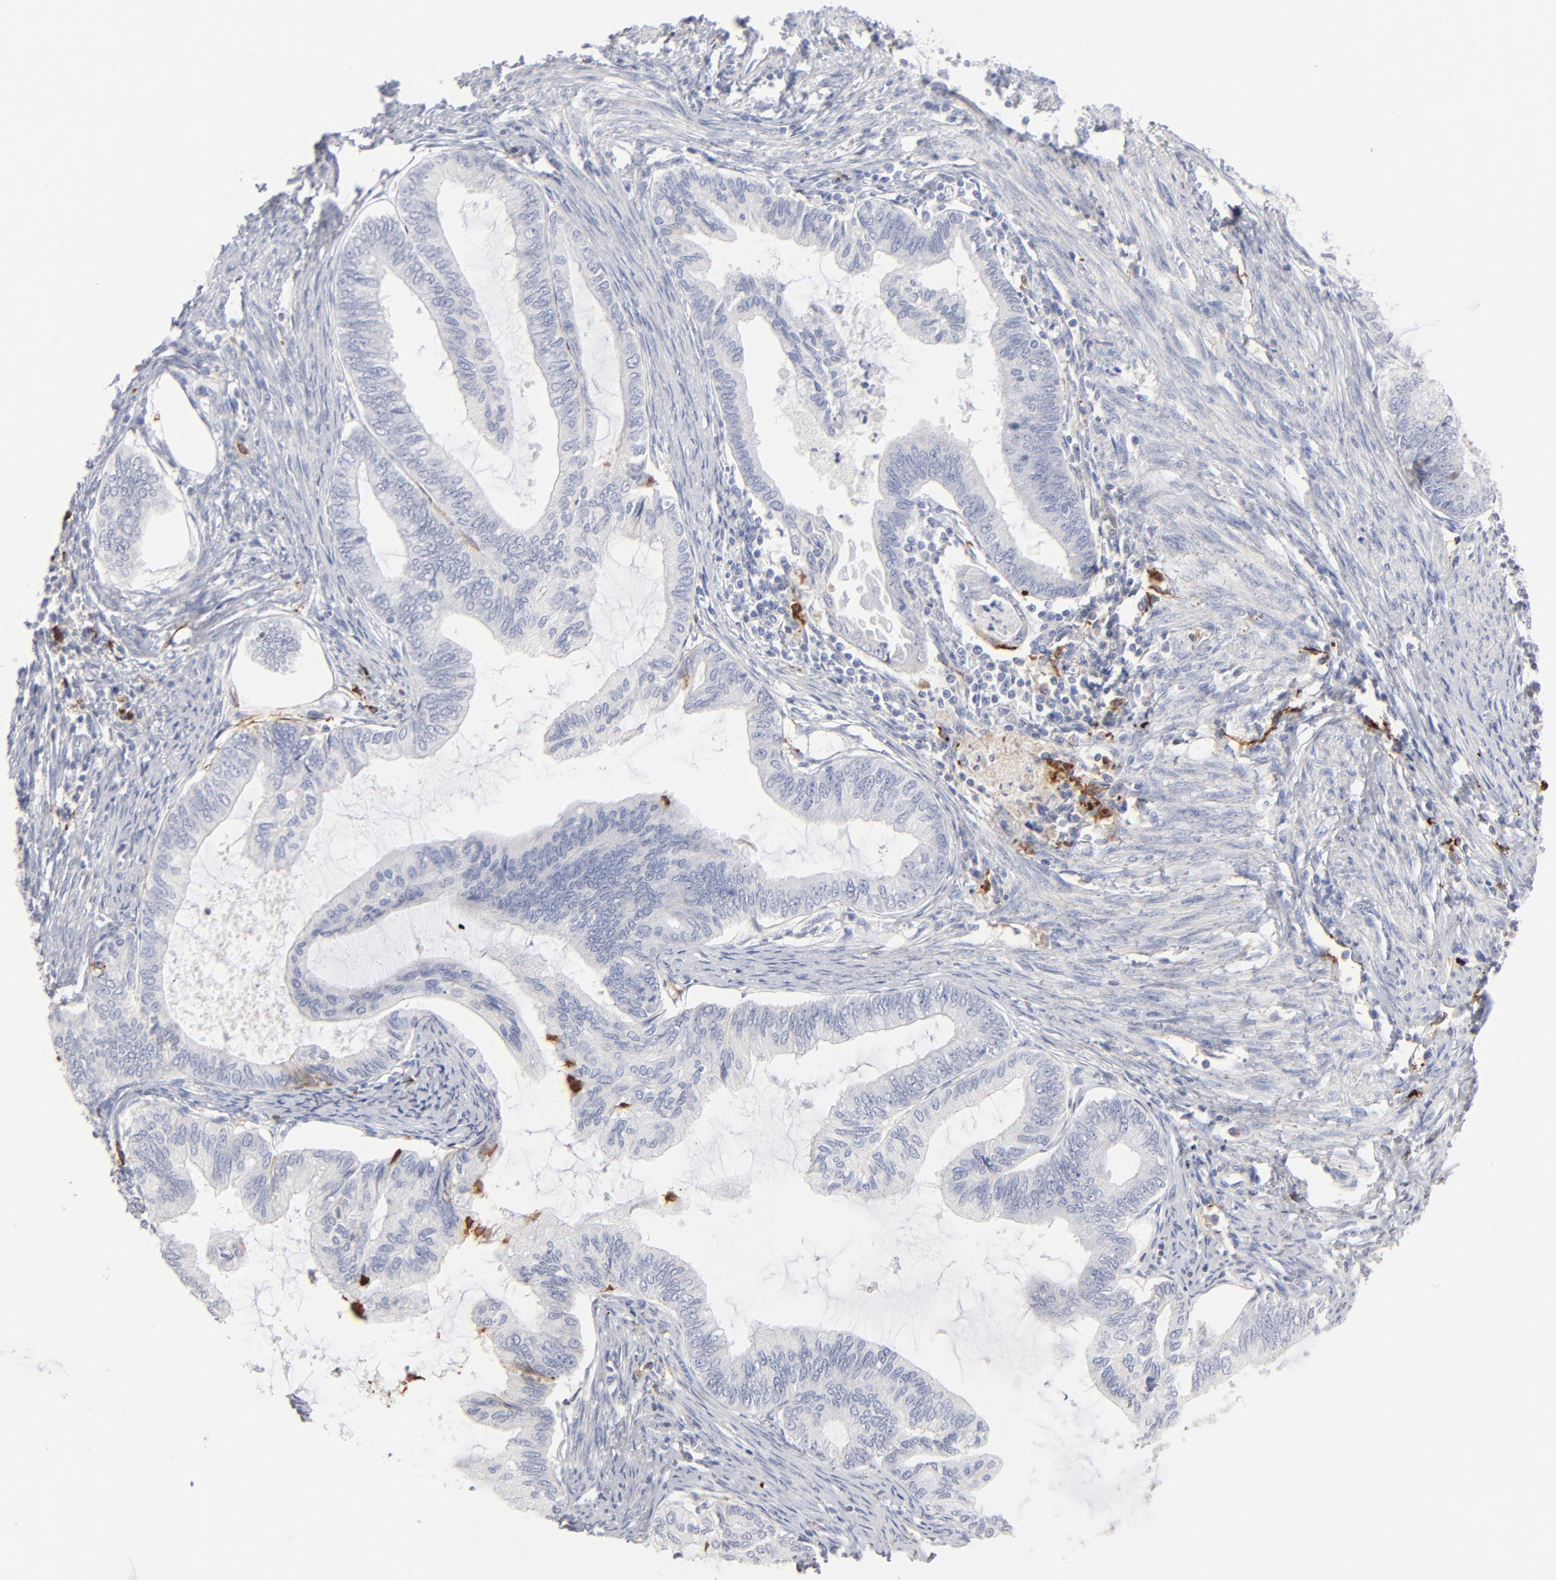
{"staining": {"intensity": "negative", "quantity": "none", "location": "none"}, "tissue": "endometrial cancer", "cell_type": "Tumor cells", "image_type": "cancer", "snomed": [{"axis": "morphology", "description": "Adenocarcinoma, NOS"}, {"axis": "topography", "description": "Endometrium"}], "caption": "The micrograph reveals no staining of tumor cells in adenocarcinoma (endometrial).", "gene": "APOH", "patient": {"sex": "female", "age": 86}}